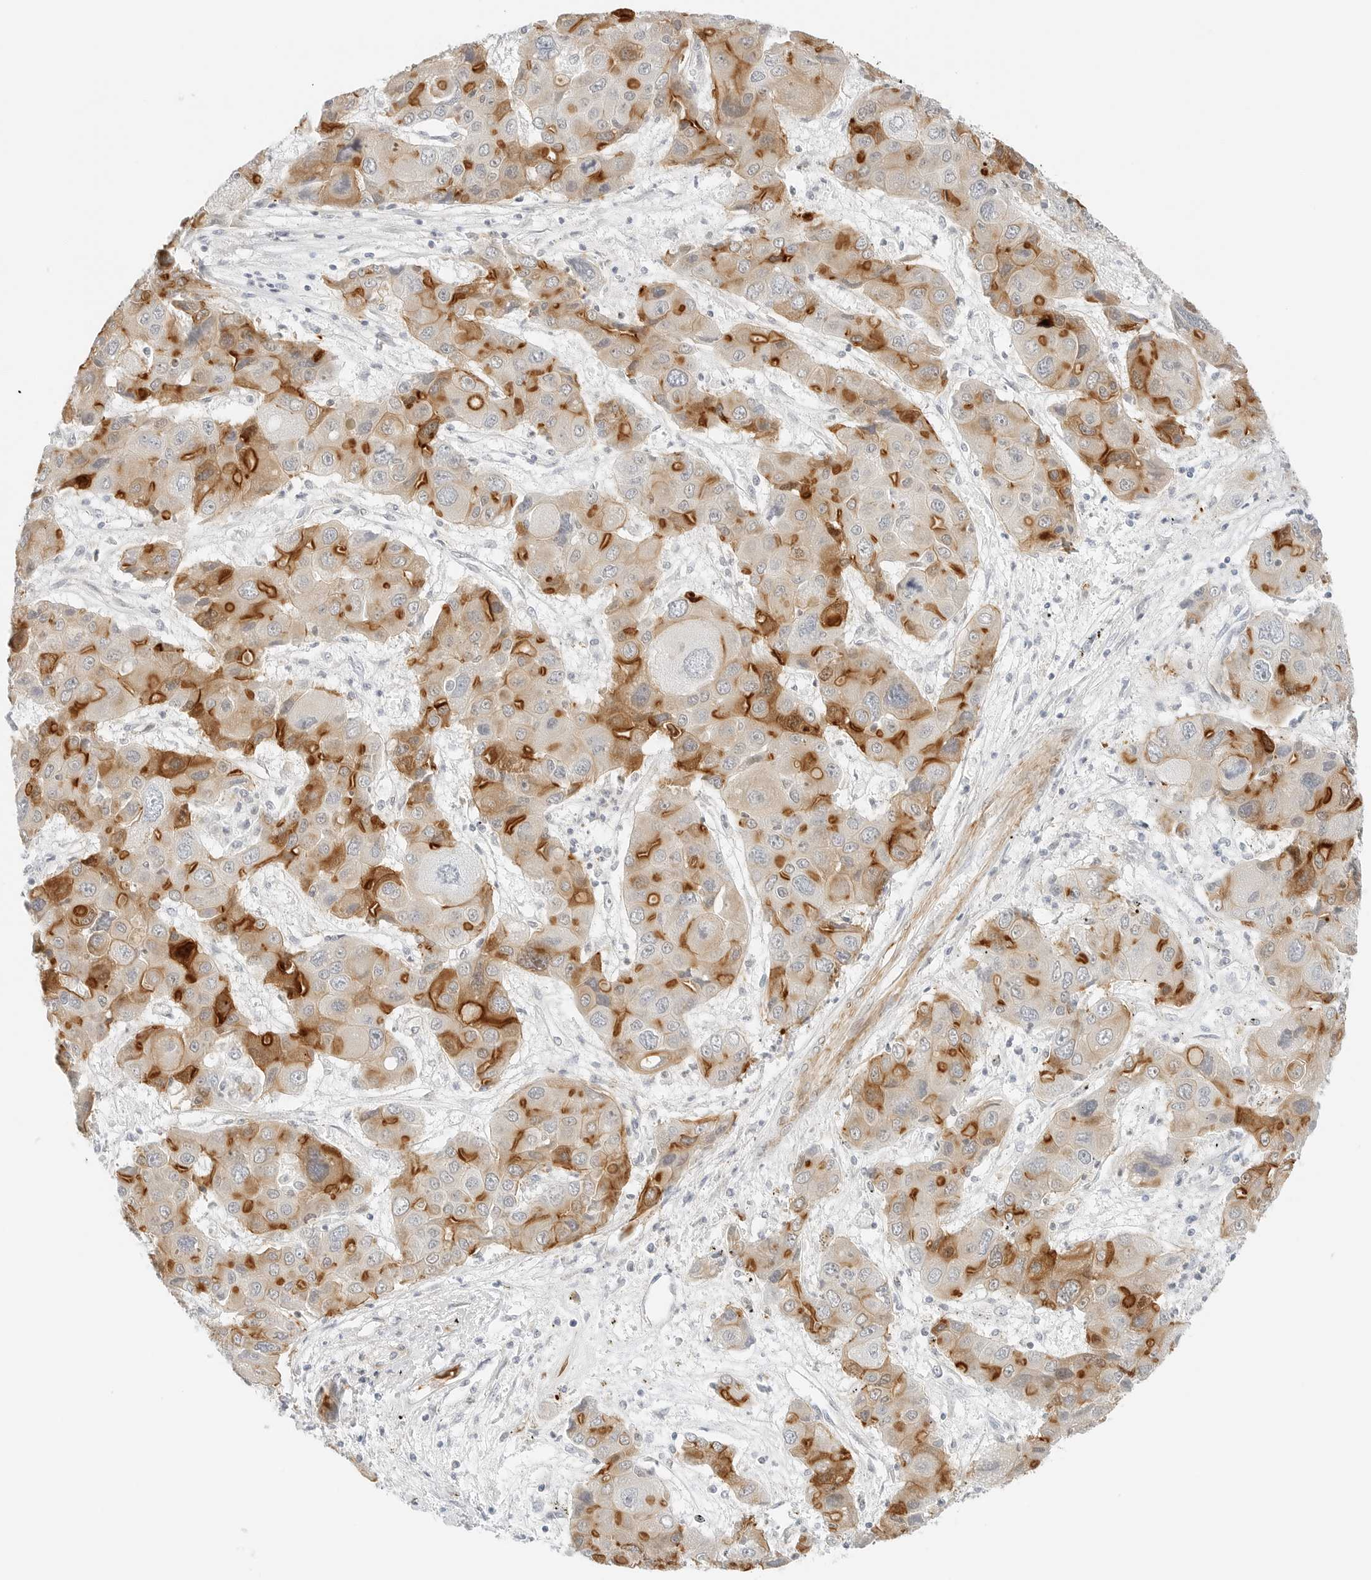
{"staining": {"intensity": "strong", "quantity": "25%-75%", "location": "cytoplasmic/membranous"}, "tissue": "liver cancer", "cell_type": "Tumor cells", "image_type": "cancer", "snomed": [{"axis": "morphology", "description": "Cholangiocarcinoma"}, {"axis": "topography", "description": "Liver"}], "caption": "DAB immunohistochemical staining of human liver cholangiocarcinoma displays strong cytoplasmic/membranous protein positivity in about 25%-75% of tumor cells. The staining is performed using DAB brown chromogen to label protein expression. The nuclei are counter-stained blue using hematoxylin.", "gene": "IQCC", "patient": {"sex": "male", "age": 67}}